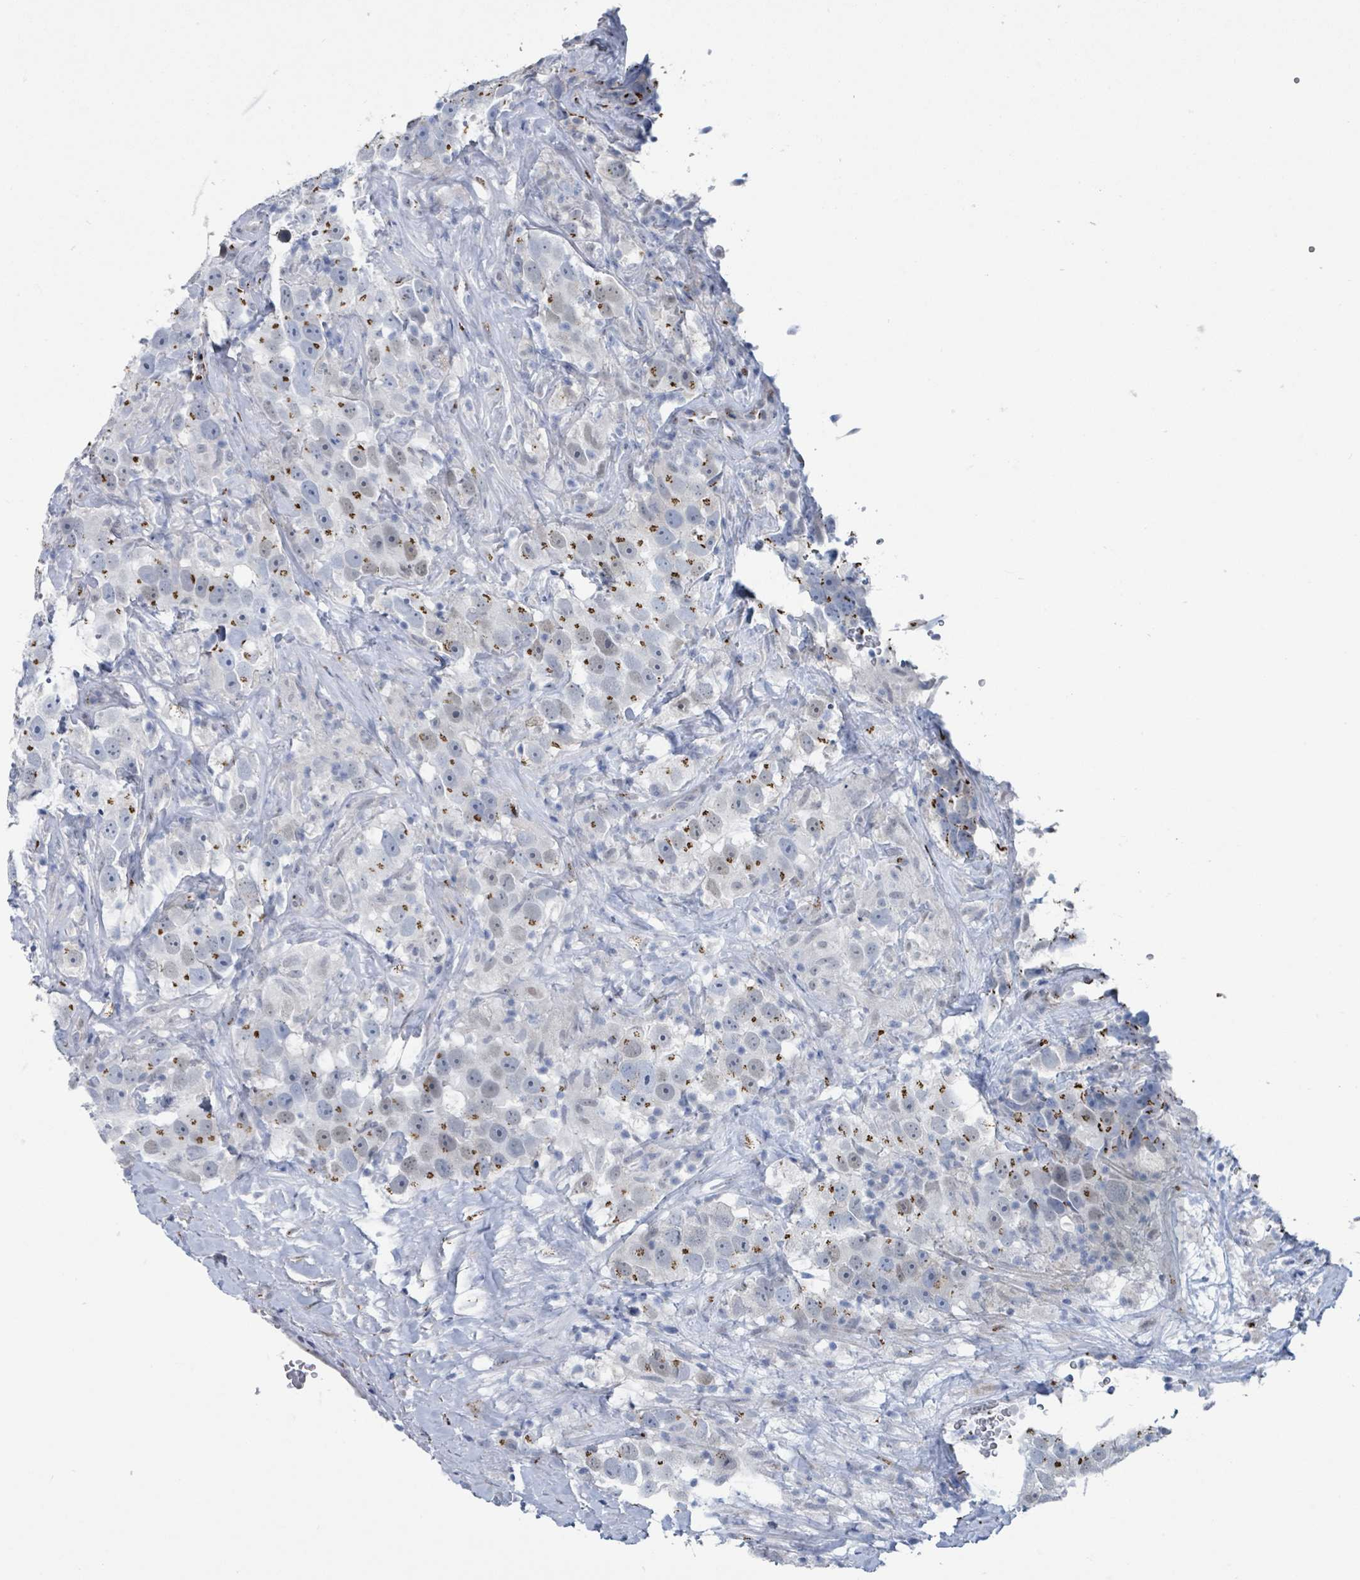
{"staining": {"intensity": "moderate", "quantity": "25%-75%", "location": "cytoplasmic/membranous"}, "tissue": "testis cancer", "cell_type": "Tumor cells", "image_type": "cancer", "snomed": [{"axis": "morphology", "description": "Seminoma, NOS"}, {"axis": "topography", "description": "Testis"}], "caption": "Seminoma (testis) stained with immunohistochemistry reveals moderate cytoplasmic/membranous positivity in about 25%-75% of tumor cells.", "gene": "DCAF5", "patient": {"sex": "male", "age": 49}}